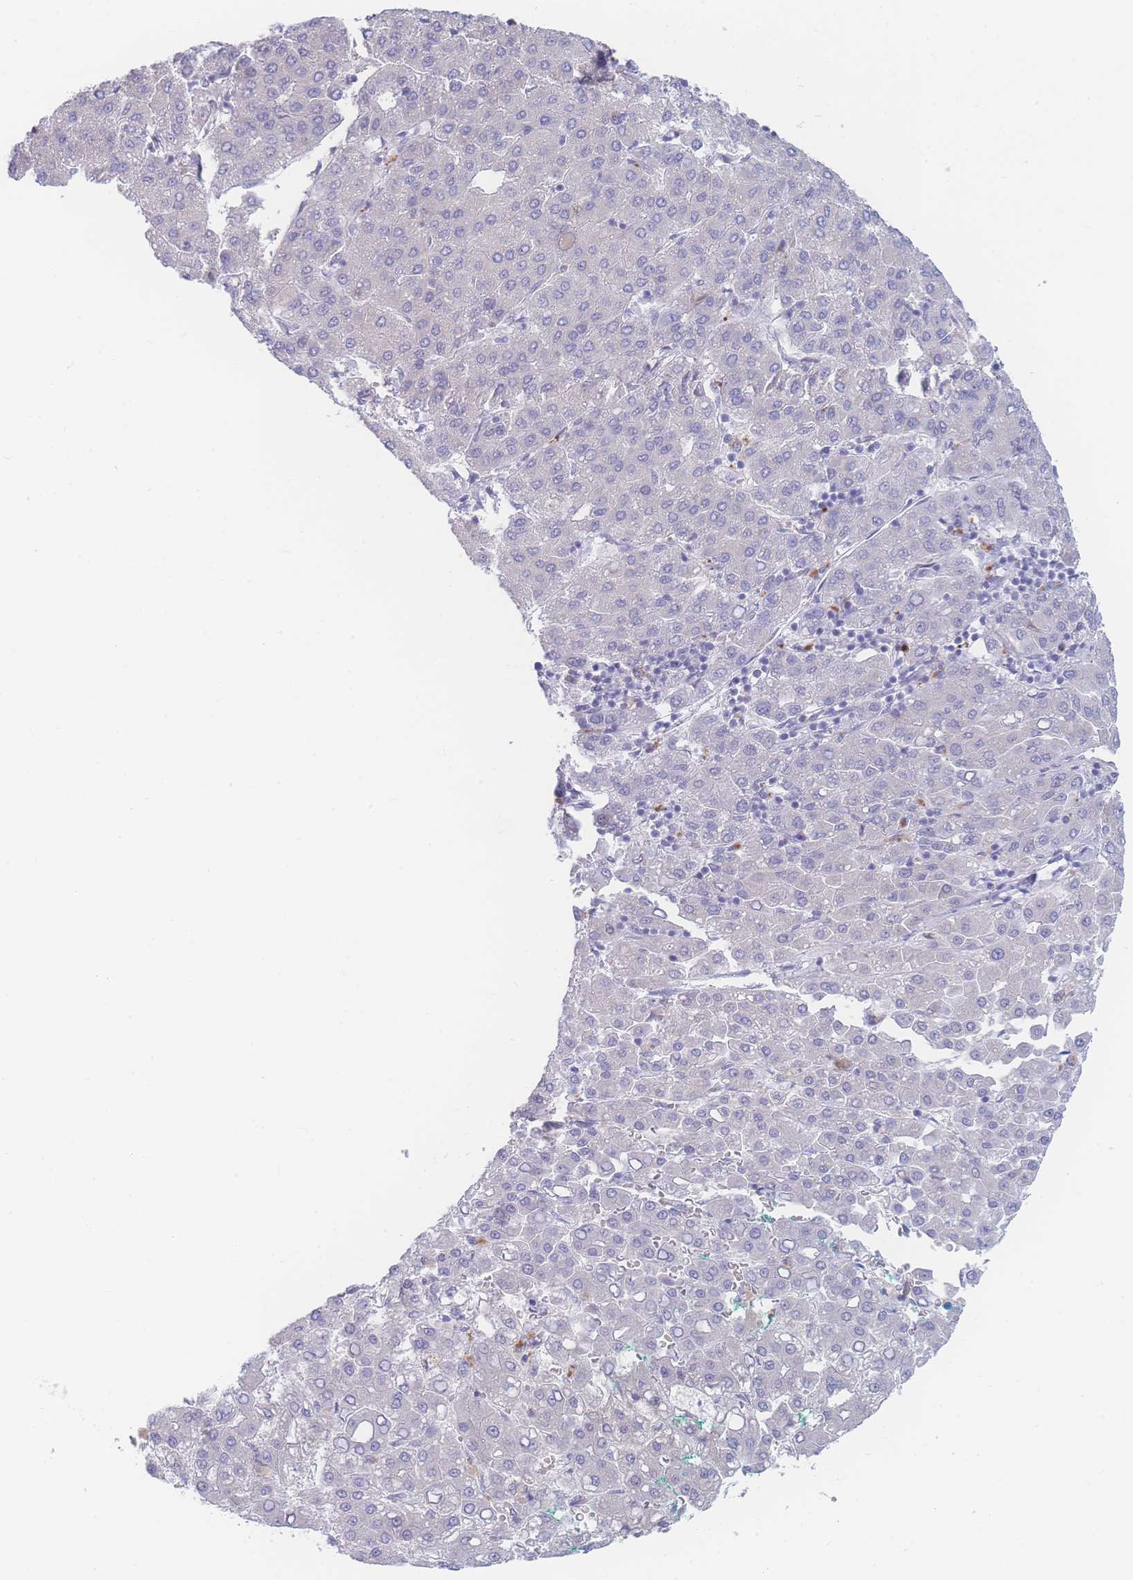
{"staining": {"intensity": "negative", "quantity": "none", "location": "none"}, "tissue": "liver cancer", "cell_type": "Tumor cells", "image_type": "cancer", "snomed": [{"axis": "morphology", "description": "Carcinoma, Hepatocellular, NOS"}, {"axis": "topography", "description": "Liver"}], "caption": "A photomicrograph of liver cancer stained for a protein reveals no brown staining in tumor cells.", "gene": "PRSS22", "patient": {"sex": "male", "age": 65}}